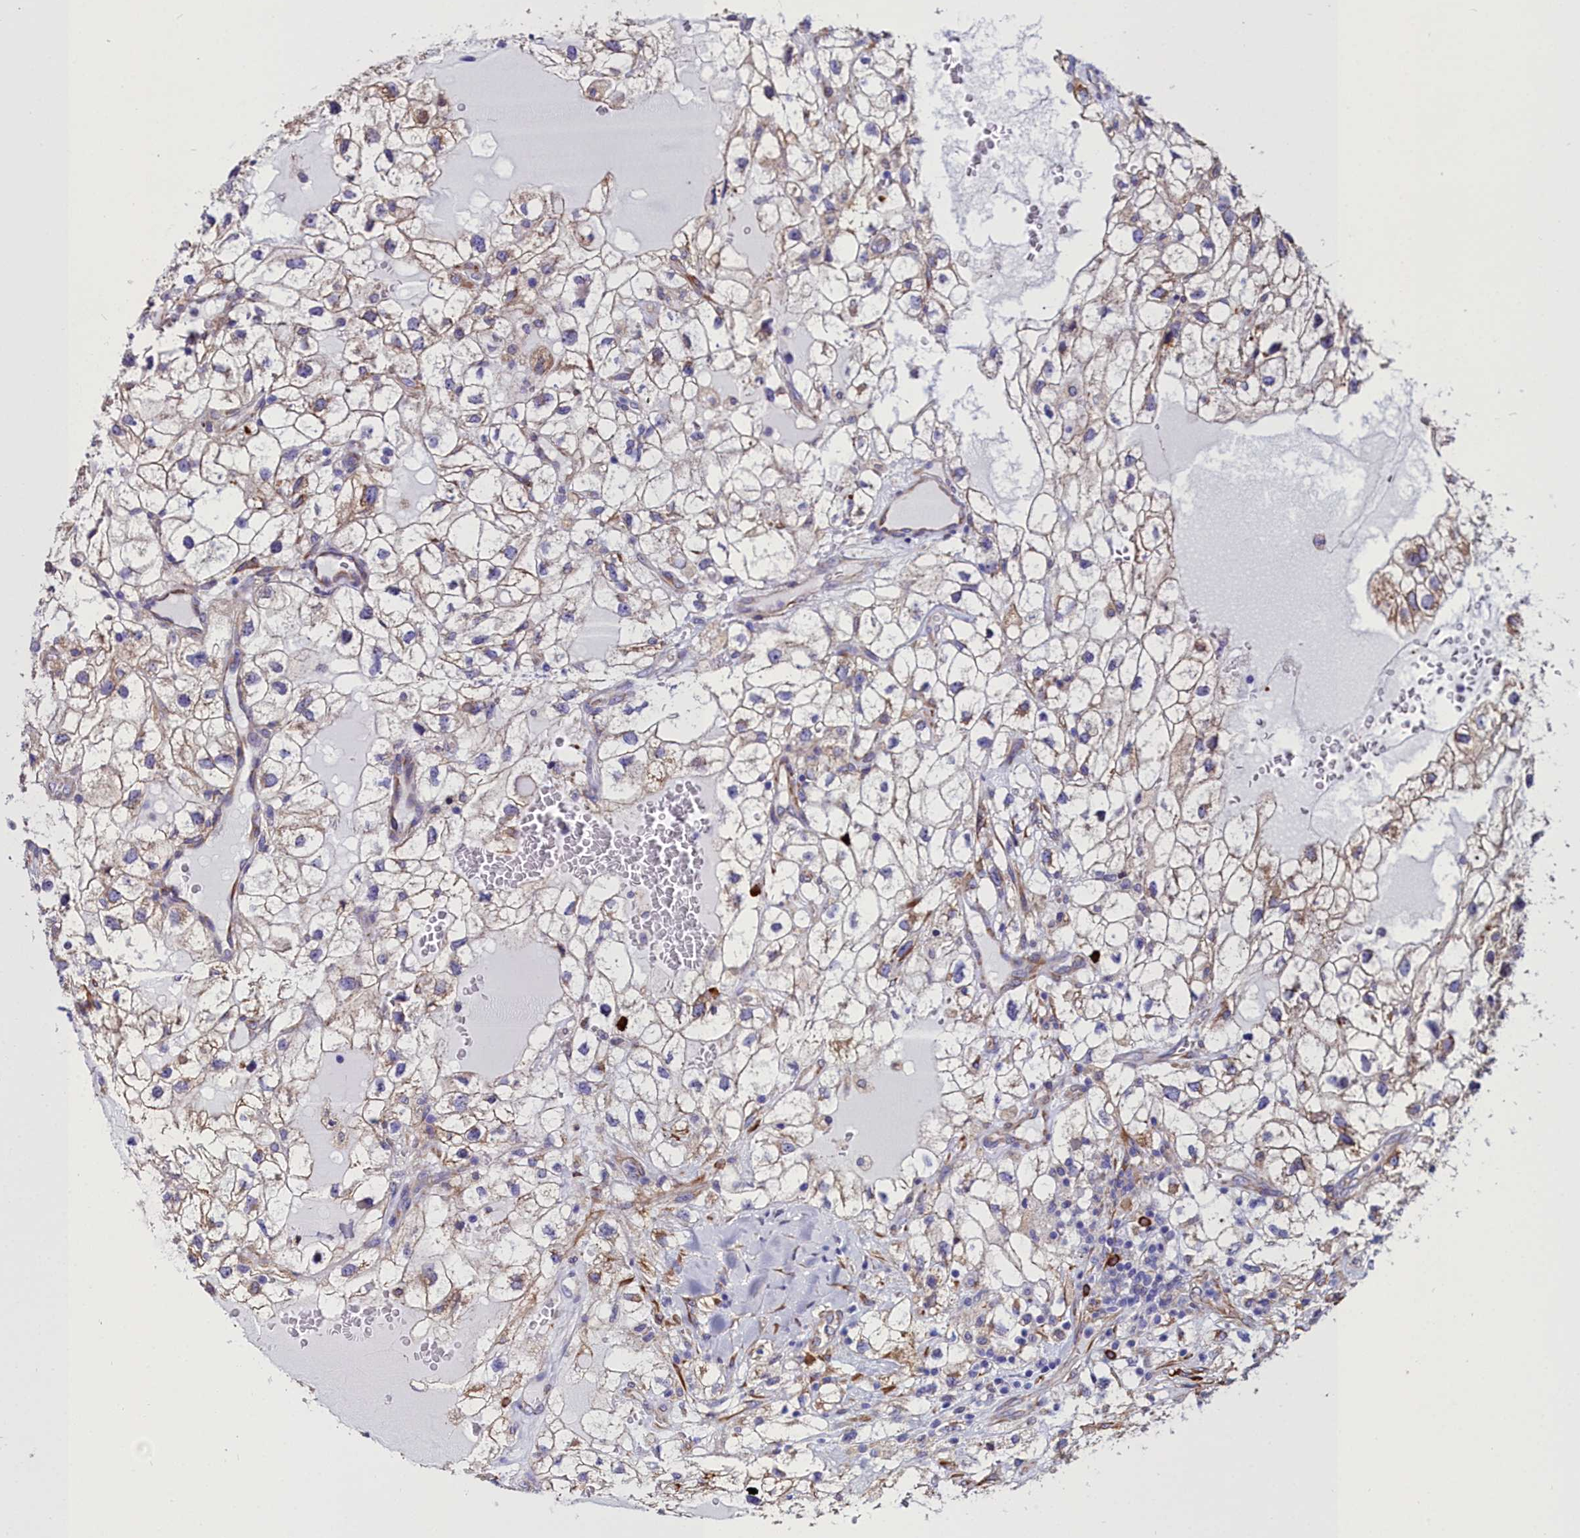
{"staining": {"intensity": "weak", "quantity": "25%-75%", "location": "cytoplasmic/membranous"}, "tissue": "renal cancer", "cell_type": "Tumor cells", "image_type": "cancer", "snomed": [{"axis": "morphology", "description": "Adenocarcinoma, NOS"}, {"axis": "topography", "description": "Kidney"}], "caption": "DAB immunohistochemical staining of human renal cancer reveals weak cytoplasmic/membranous protein expression in approximately 25%-75% of tumor cells.", "gene": "TXNDC5", "patient": {"sex": "male", "age": 59}}